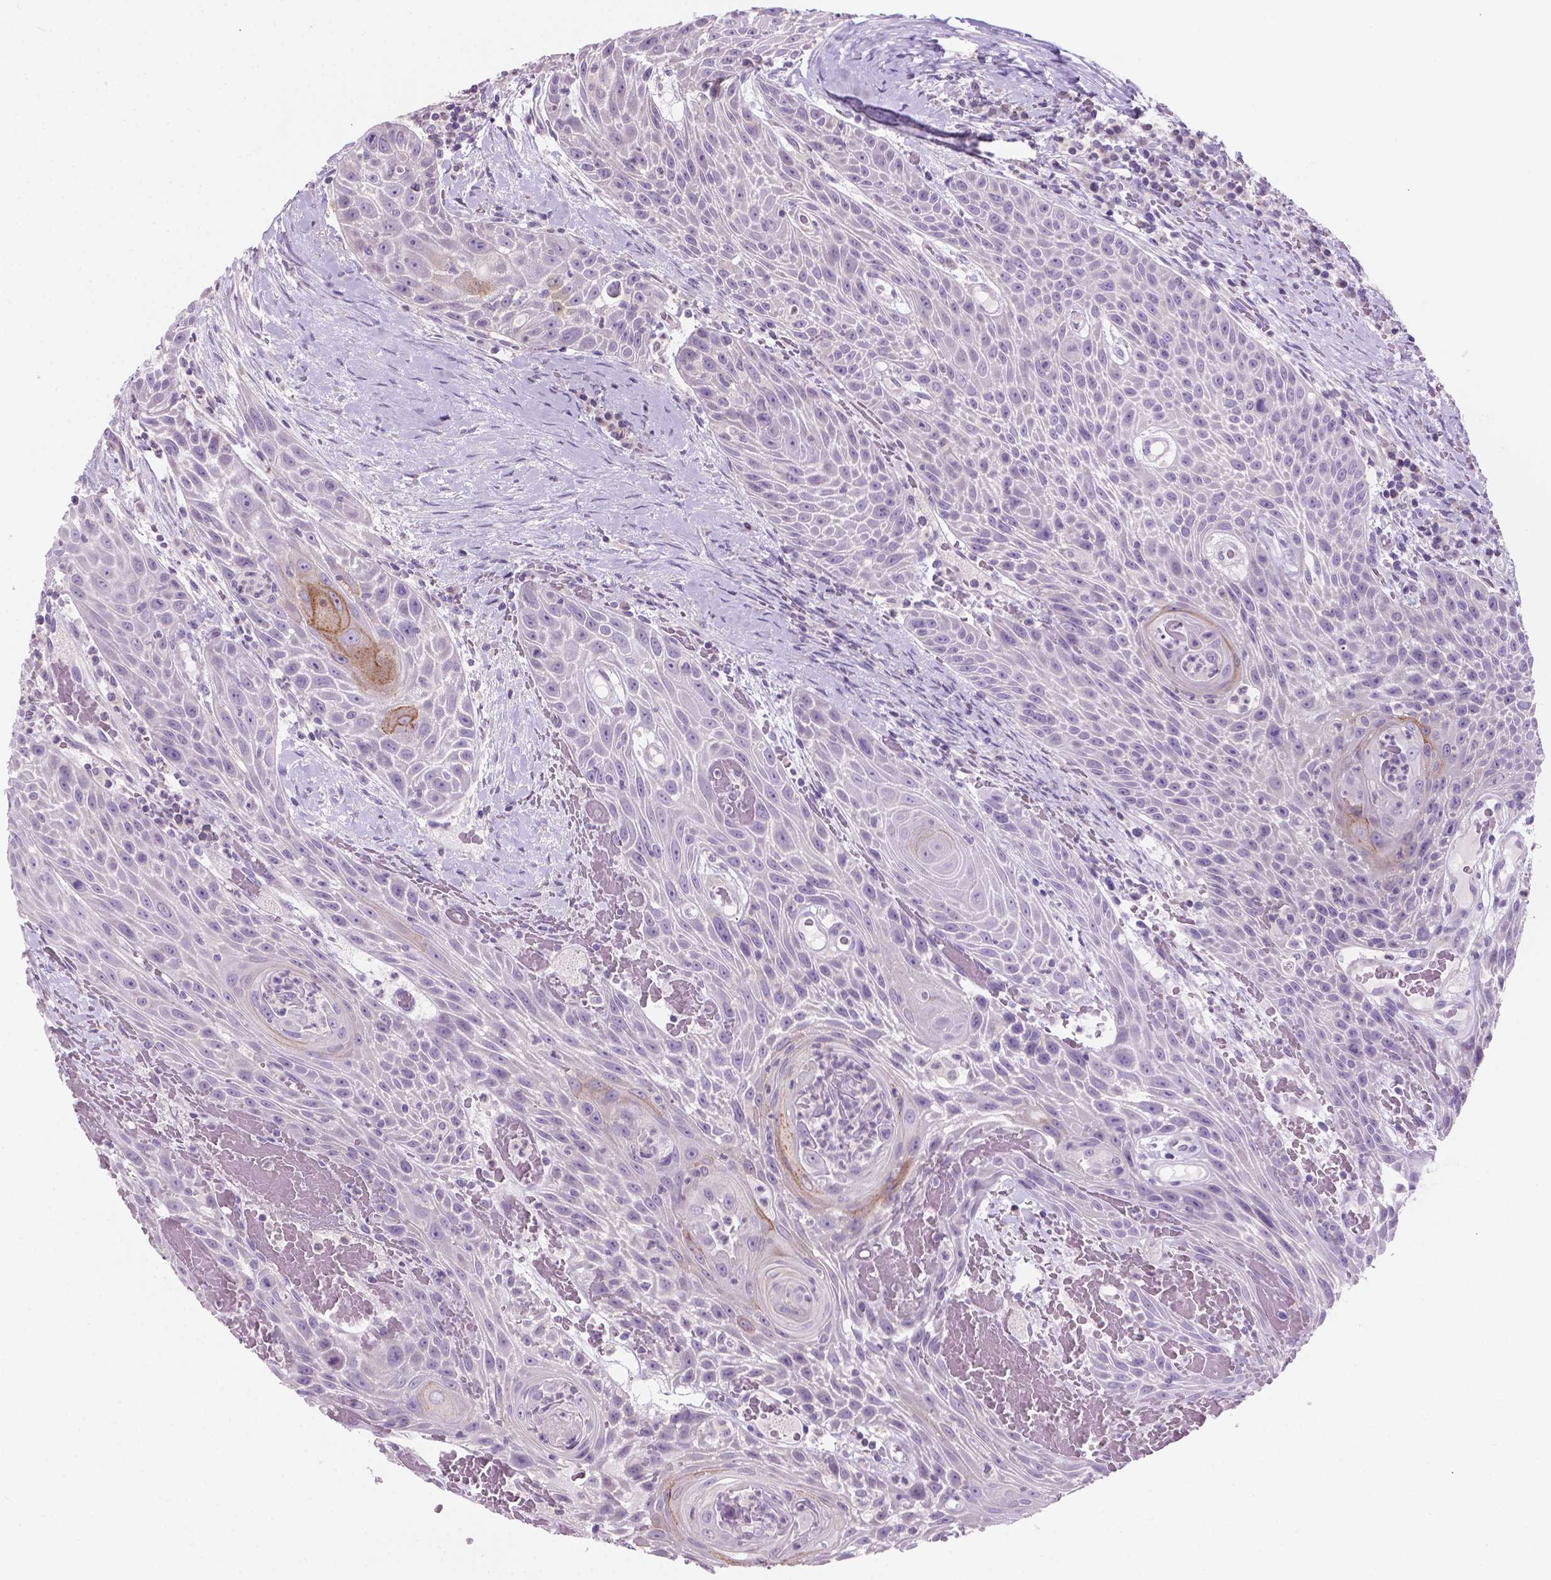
{"staining": {"intensity": "moderate", "quantity": "<25%", "location": "cytoplasmic/membranous"}, "tissue": "head and neck cancer", "cell_type": "Tumor cells", "image_type": "cancer", "snomed": [{"axis": "morphology", "description": "Squamous cell carcinoma, NOS"}, {"axis": "topography", "description": "Head-Neck"}], "caption": "Protein expression by immunohistochemistry displays moderate cytoplasmic/membranous staining in about <25% of tumor cells in head and neck cancer (squamous cell carcinoma).", "gene": "SBSN", "patient": {"sex": "male", "age": 69}}